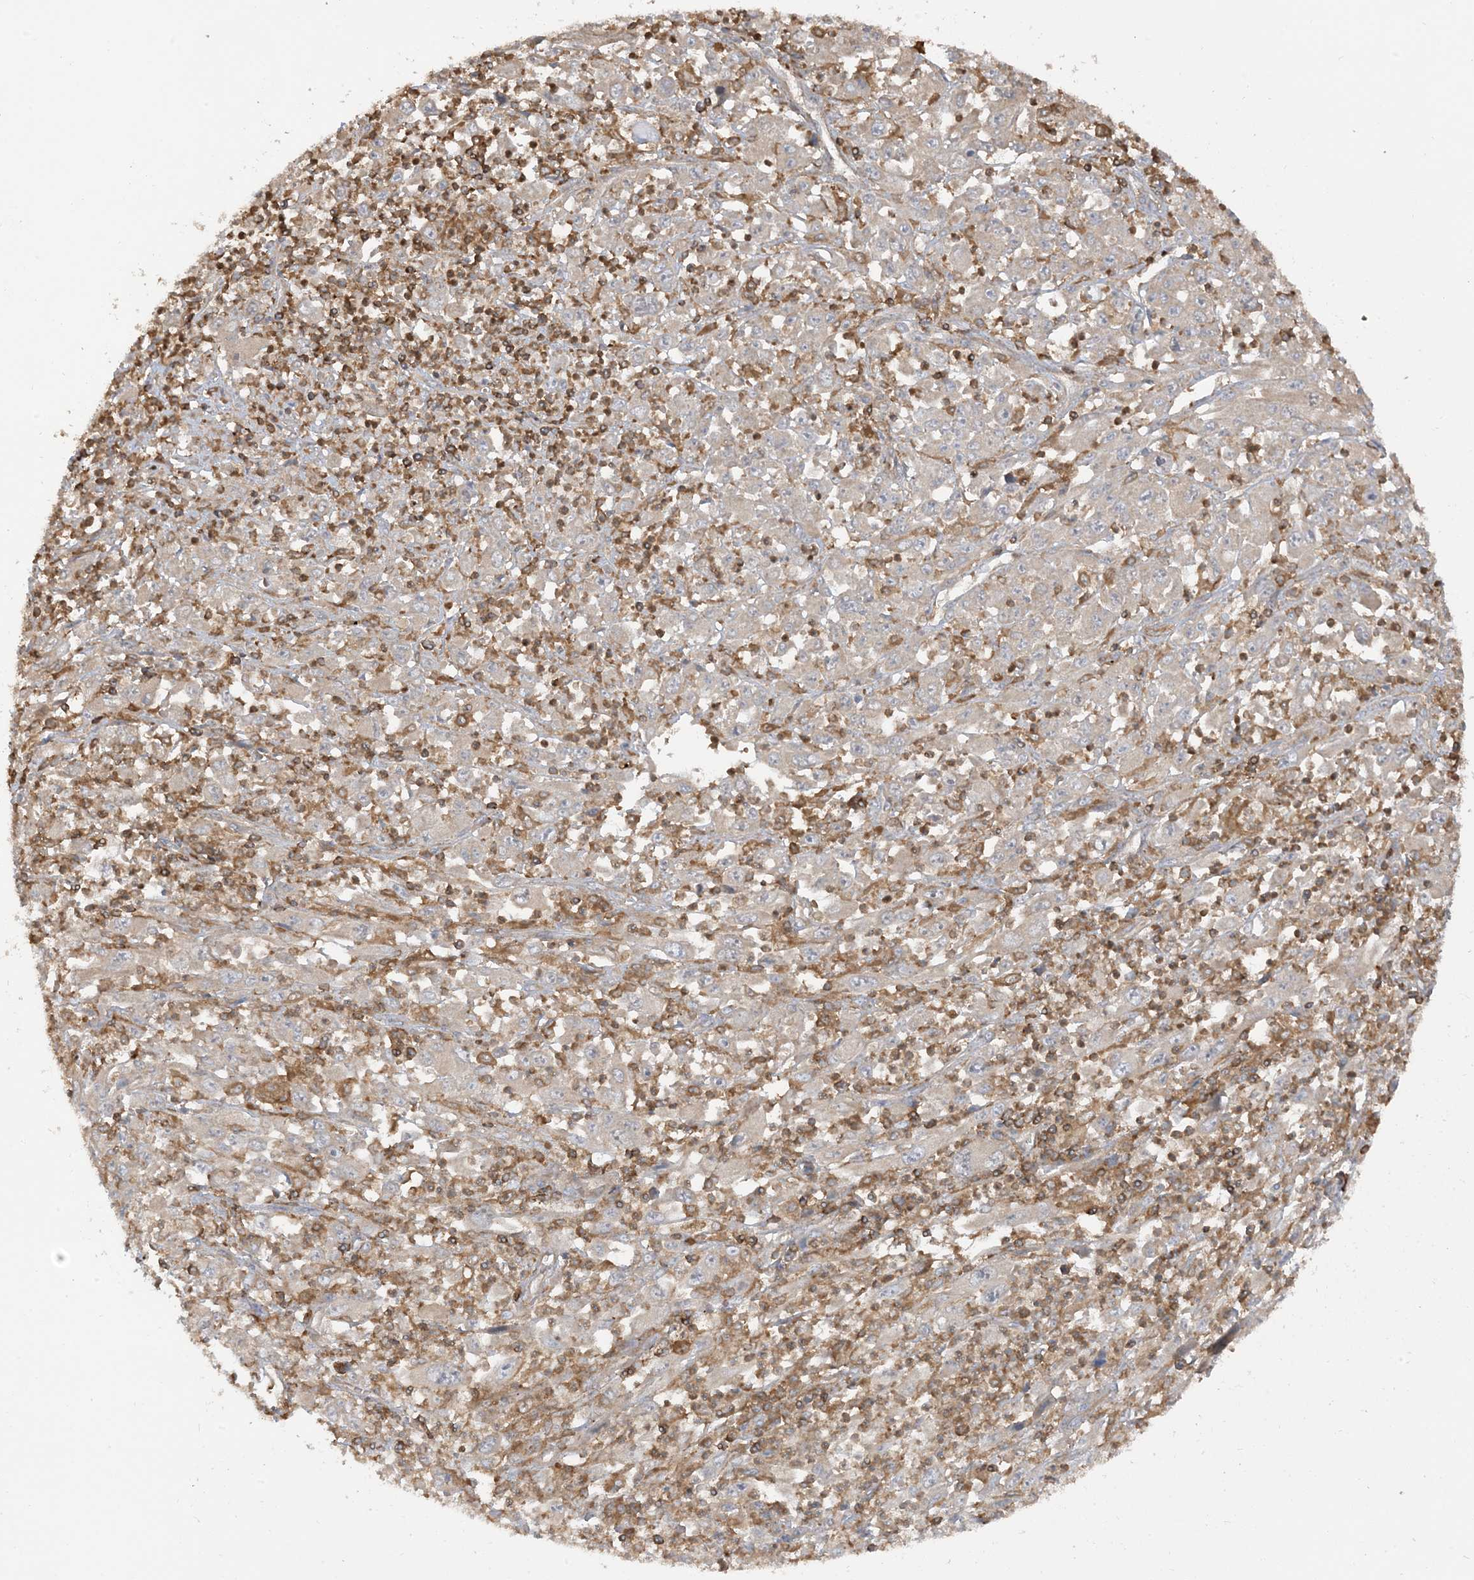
{"staining": {"intensity": "weak", "quantity": "25%-75%", "location": "cytoplasmic/membranous"}, "tissue": "melanoma", "cell_type": "Tumor cells", "image_type": "cancer", "snomed": [{"axis": "morphology", "description": "Malignant melanoma, Metastatic site"}, {"axis": "topography", "description": "Skin"}], "caption": "IHC staining of malignant melanoma (metastatic site), which reveals low levels of weak cytoplasmic/membranous expression in about 25%-75% of tumor cells indicating weak cytoplasmic/membranous protein positivity. The staining was performed using DAB (3,3'-diaminobenzidine) (brown) for protein detection and nuclei were counterstained in hematoxylin (blue).", "gene": "CAPZB", "patient": {"sex": "female", "age": 56}}